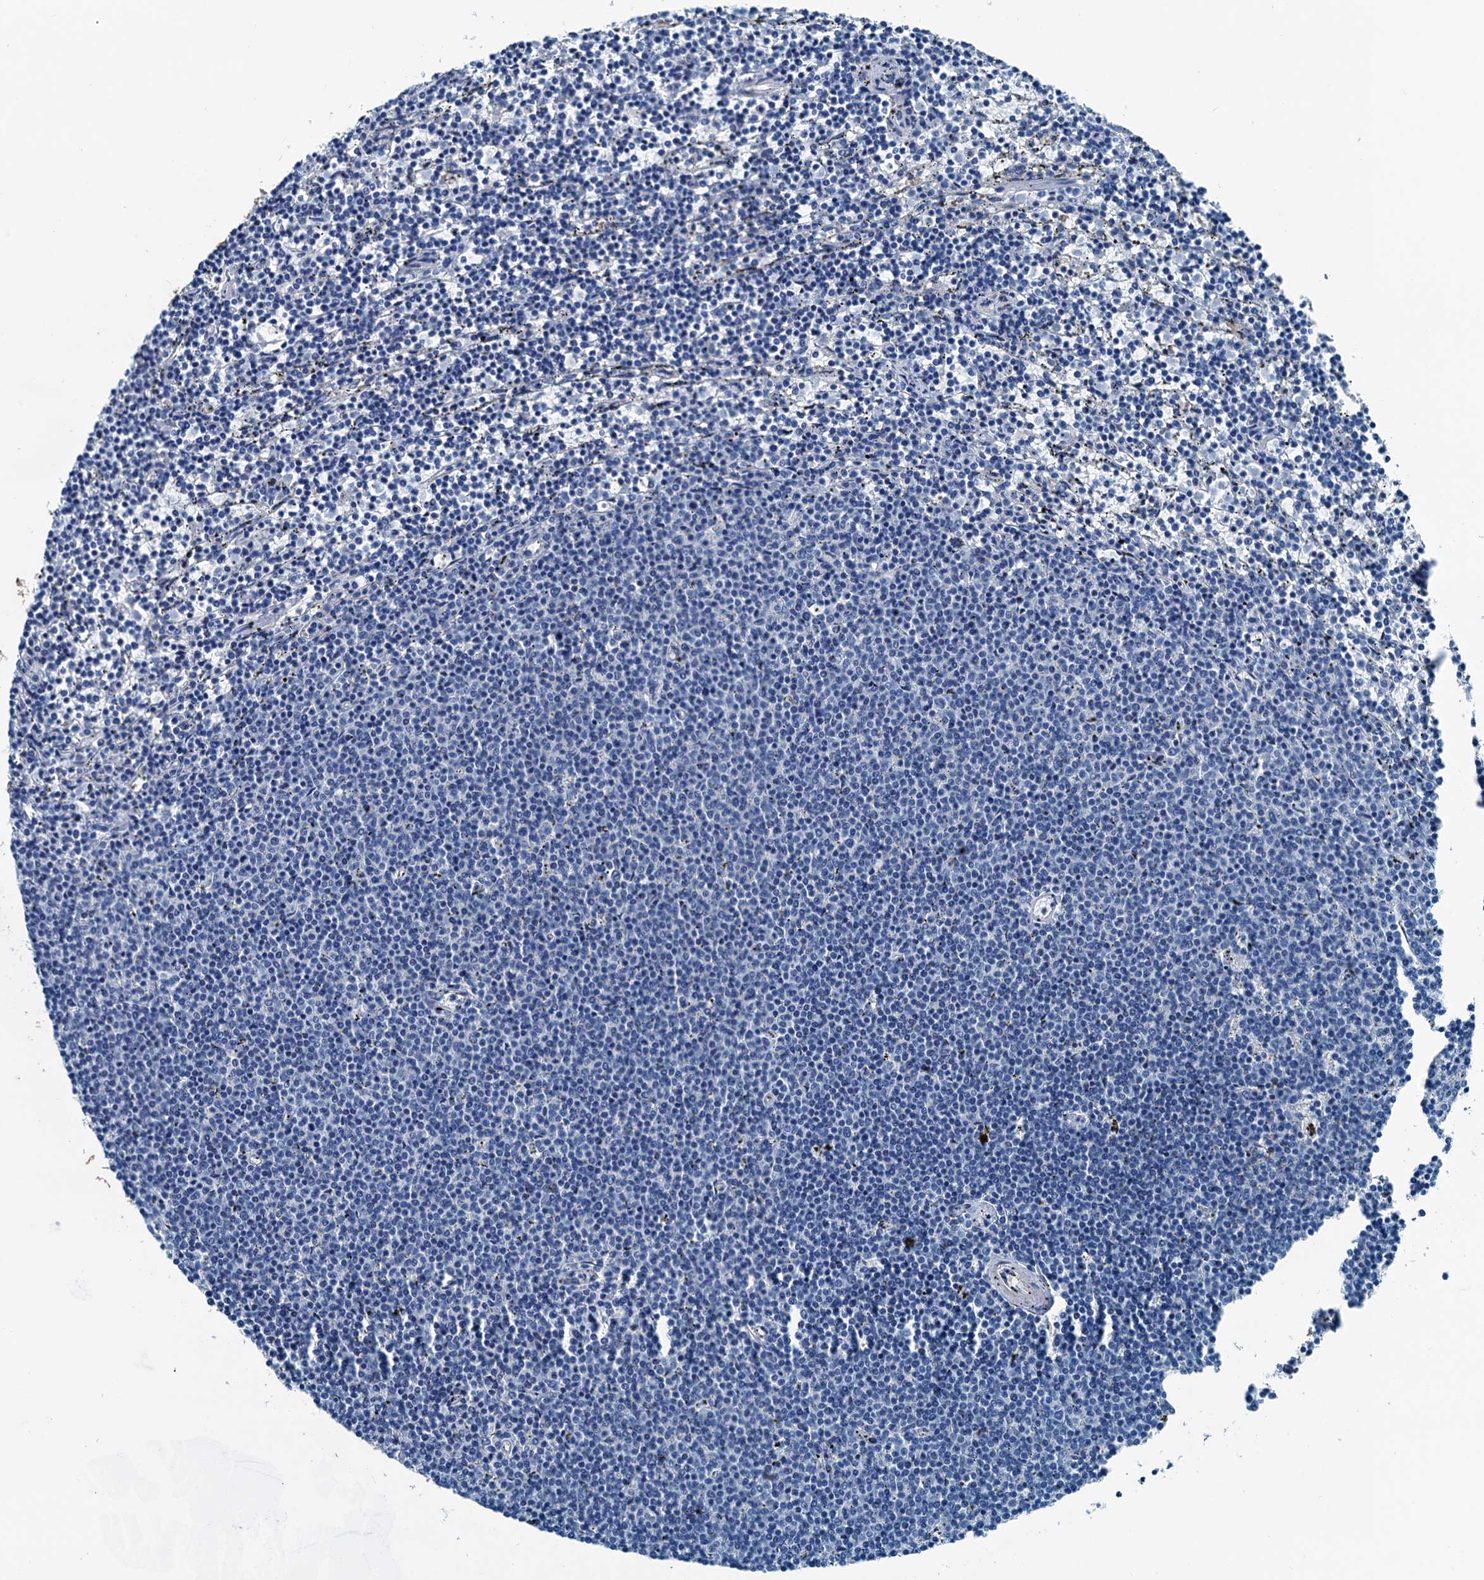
{"staining": {"intensity": "negative", "quantity": "none", "location": "none"}, "tissue": "lymphoma", "cell_type": "Tumor cells", "image_type": "cancer", "snomed": [{"axis": "morphology", "description": "Malignant lymphoma, non-Hodgkin's type, Low grade"}, {"axis": "topography", "description": "Spleen"}], "caption": "Low-grade malignant lymphoma, non-Hodgkin's type was stained to show a protein in brown. There is no significant staining in tumor cells.", "gene": "RAB3IL1", "patient": {"sex": "female", "age": 50}}